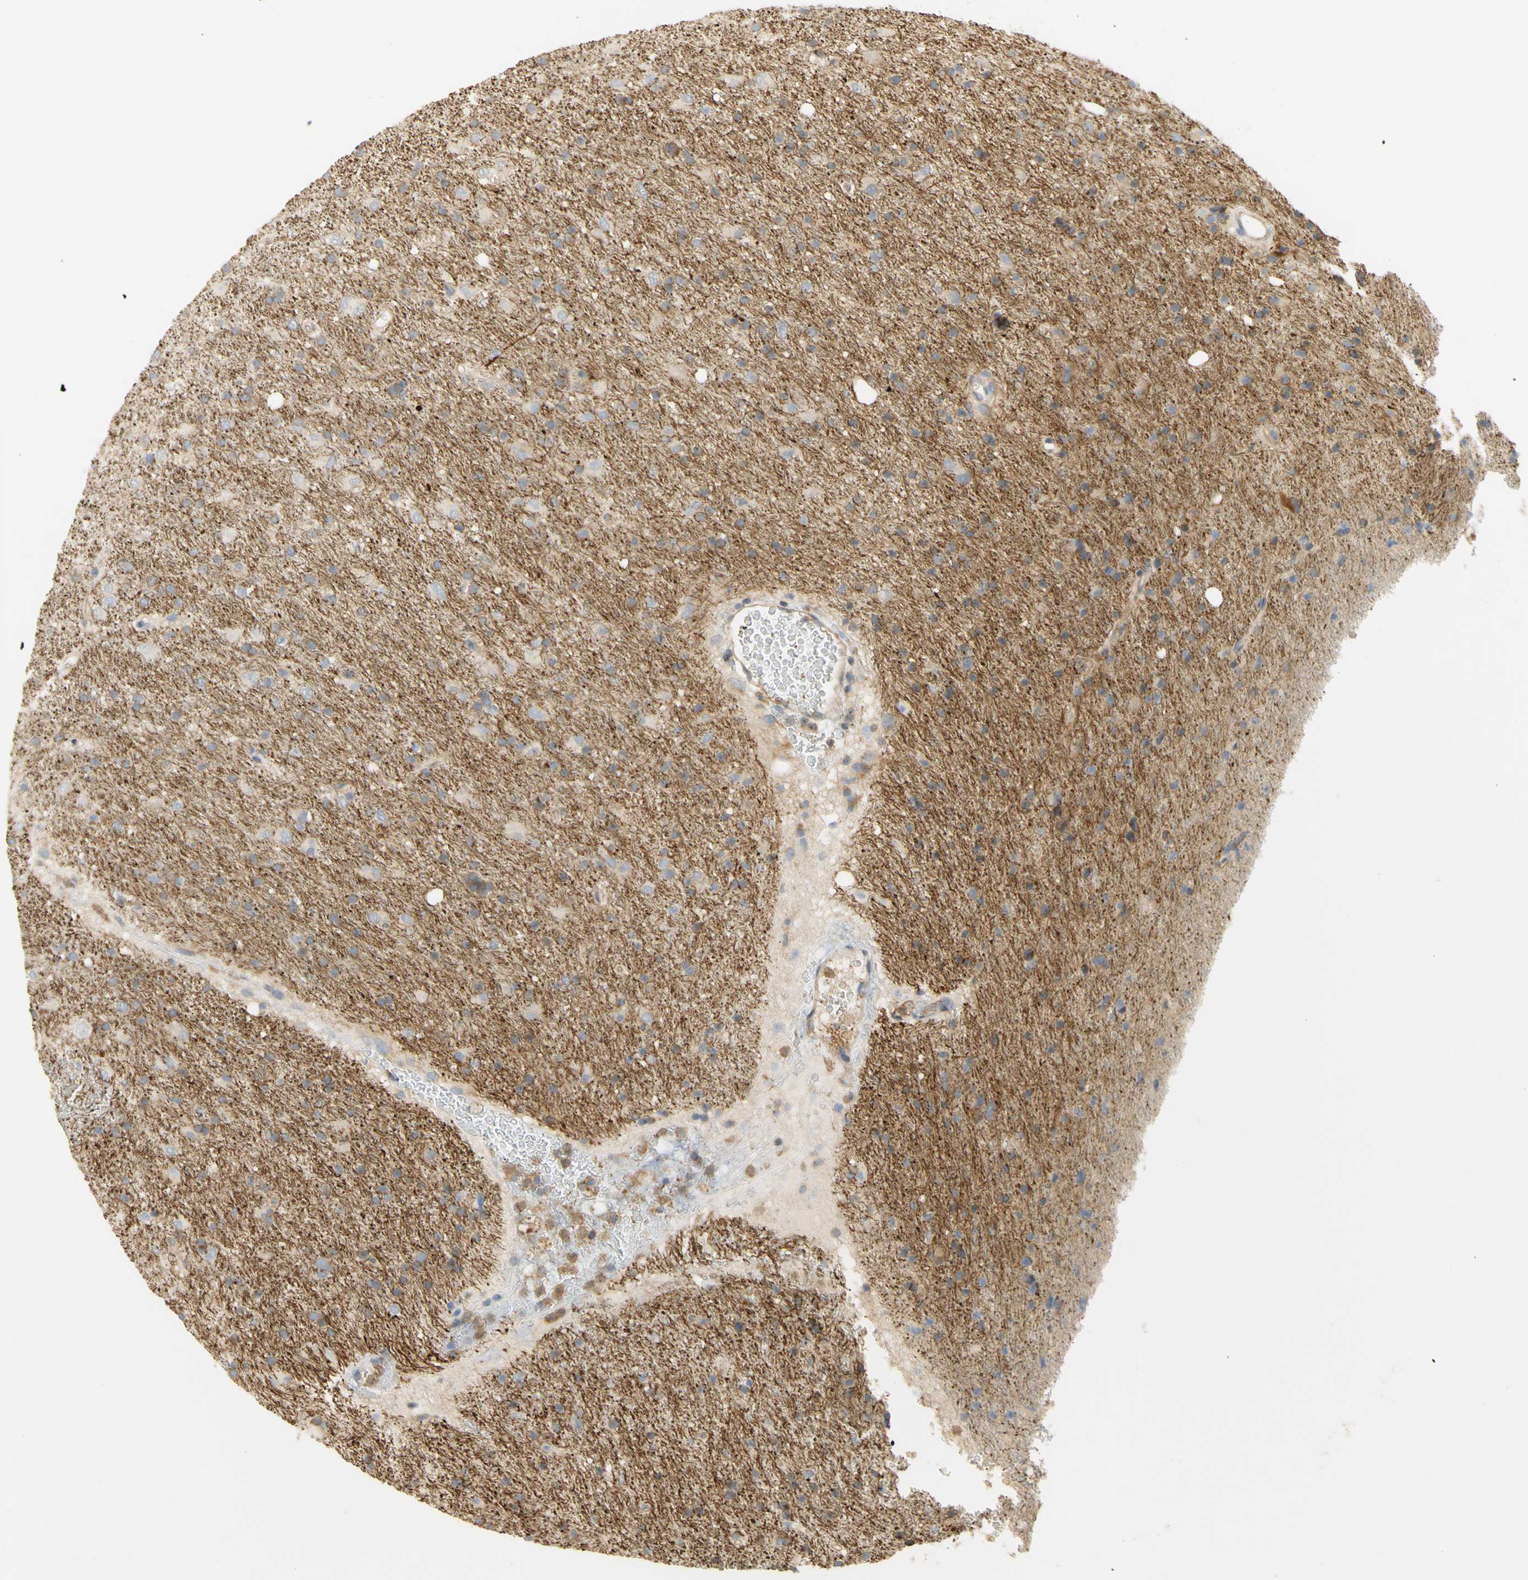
{"staining": {"intensity": "negative", "quantity": "none", "location": "none"}, "tissue": "glioma", "cell_type": "Tumor cells", "image_type": "cancer", "snomed": [{"axis": "morphology", "description": "Glioma, malignant, Low grade"}, {"axis": "topography", "description": "Brain"}], "caption": "Tumor cells are negative for brown protein staining in glioma. (Stains: DAB (3,3'-diaminobenzidine) immunohistochemistry (IHC) with hematoxylin counter stain, Microscopy: brightfield microscopy at high magnification).", "gene": "KCNE4", "patient": {"sex": "male", "age": 77}}